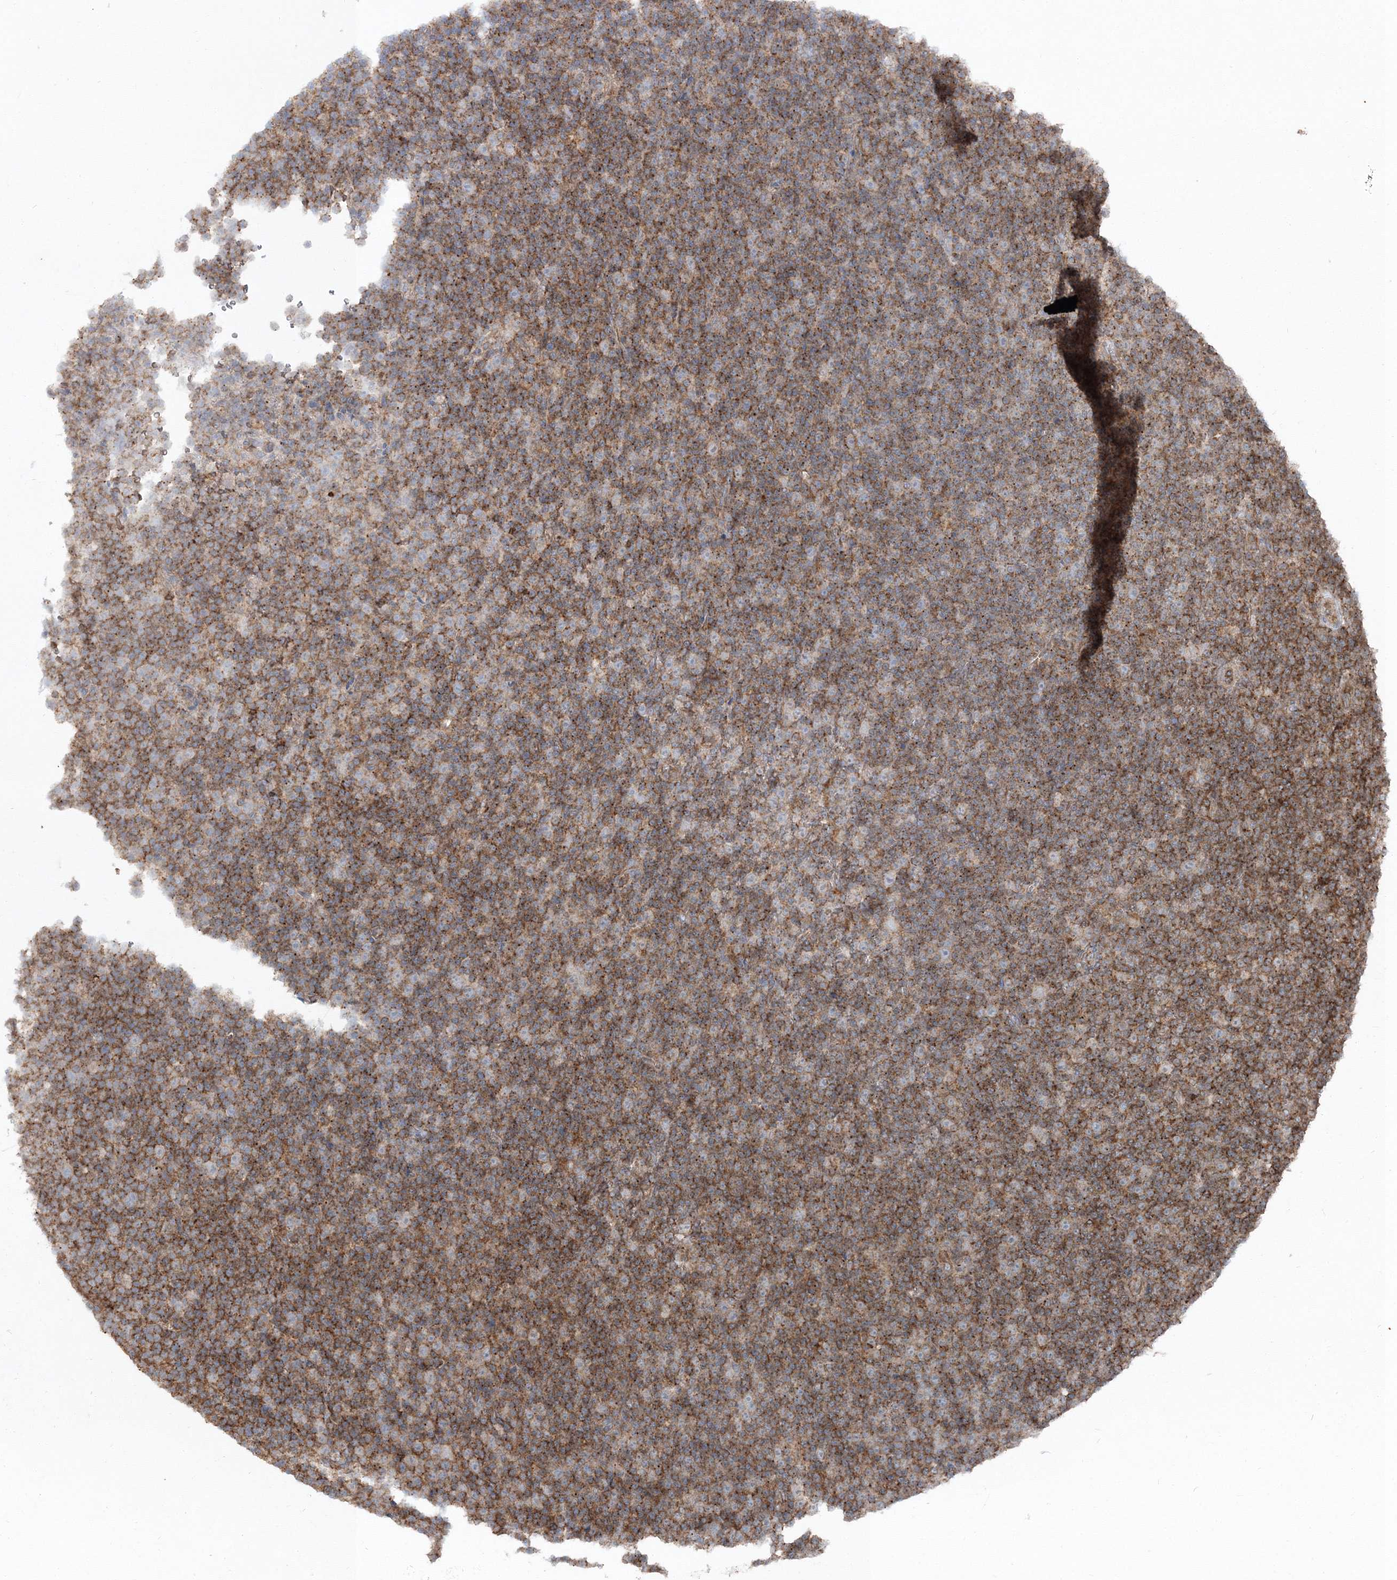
{"staining": {"intensity": "moderate", "quantity": "25%-75%", "location": "cytoplasmic/membranous"}, "tissue": "lymphoma", "cell_type": "Tumor cells", "image_type": "cancer", "snomed": [{"axis": "morphology", "description": "Malignant lymphoma, non-Hodgkin's type, Low grade"}, {"axis": "topography", "description": "Lymph node"}], "caption": "There is medium levels of moderate cytoplasmic/membranous expression in tumor cells of lymphoma, as demonstrated by immunohistochemical staining (brown color).", "gene": "PCBD2", "patient": {"sex": "female", "age": 67}}